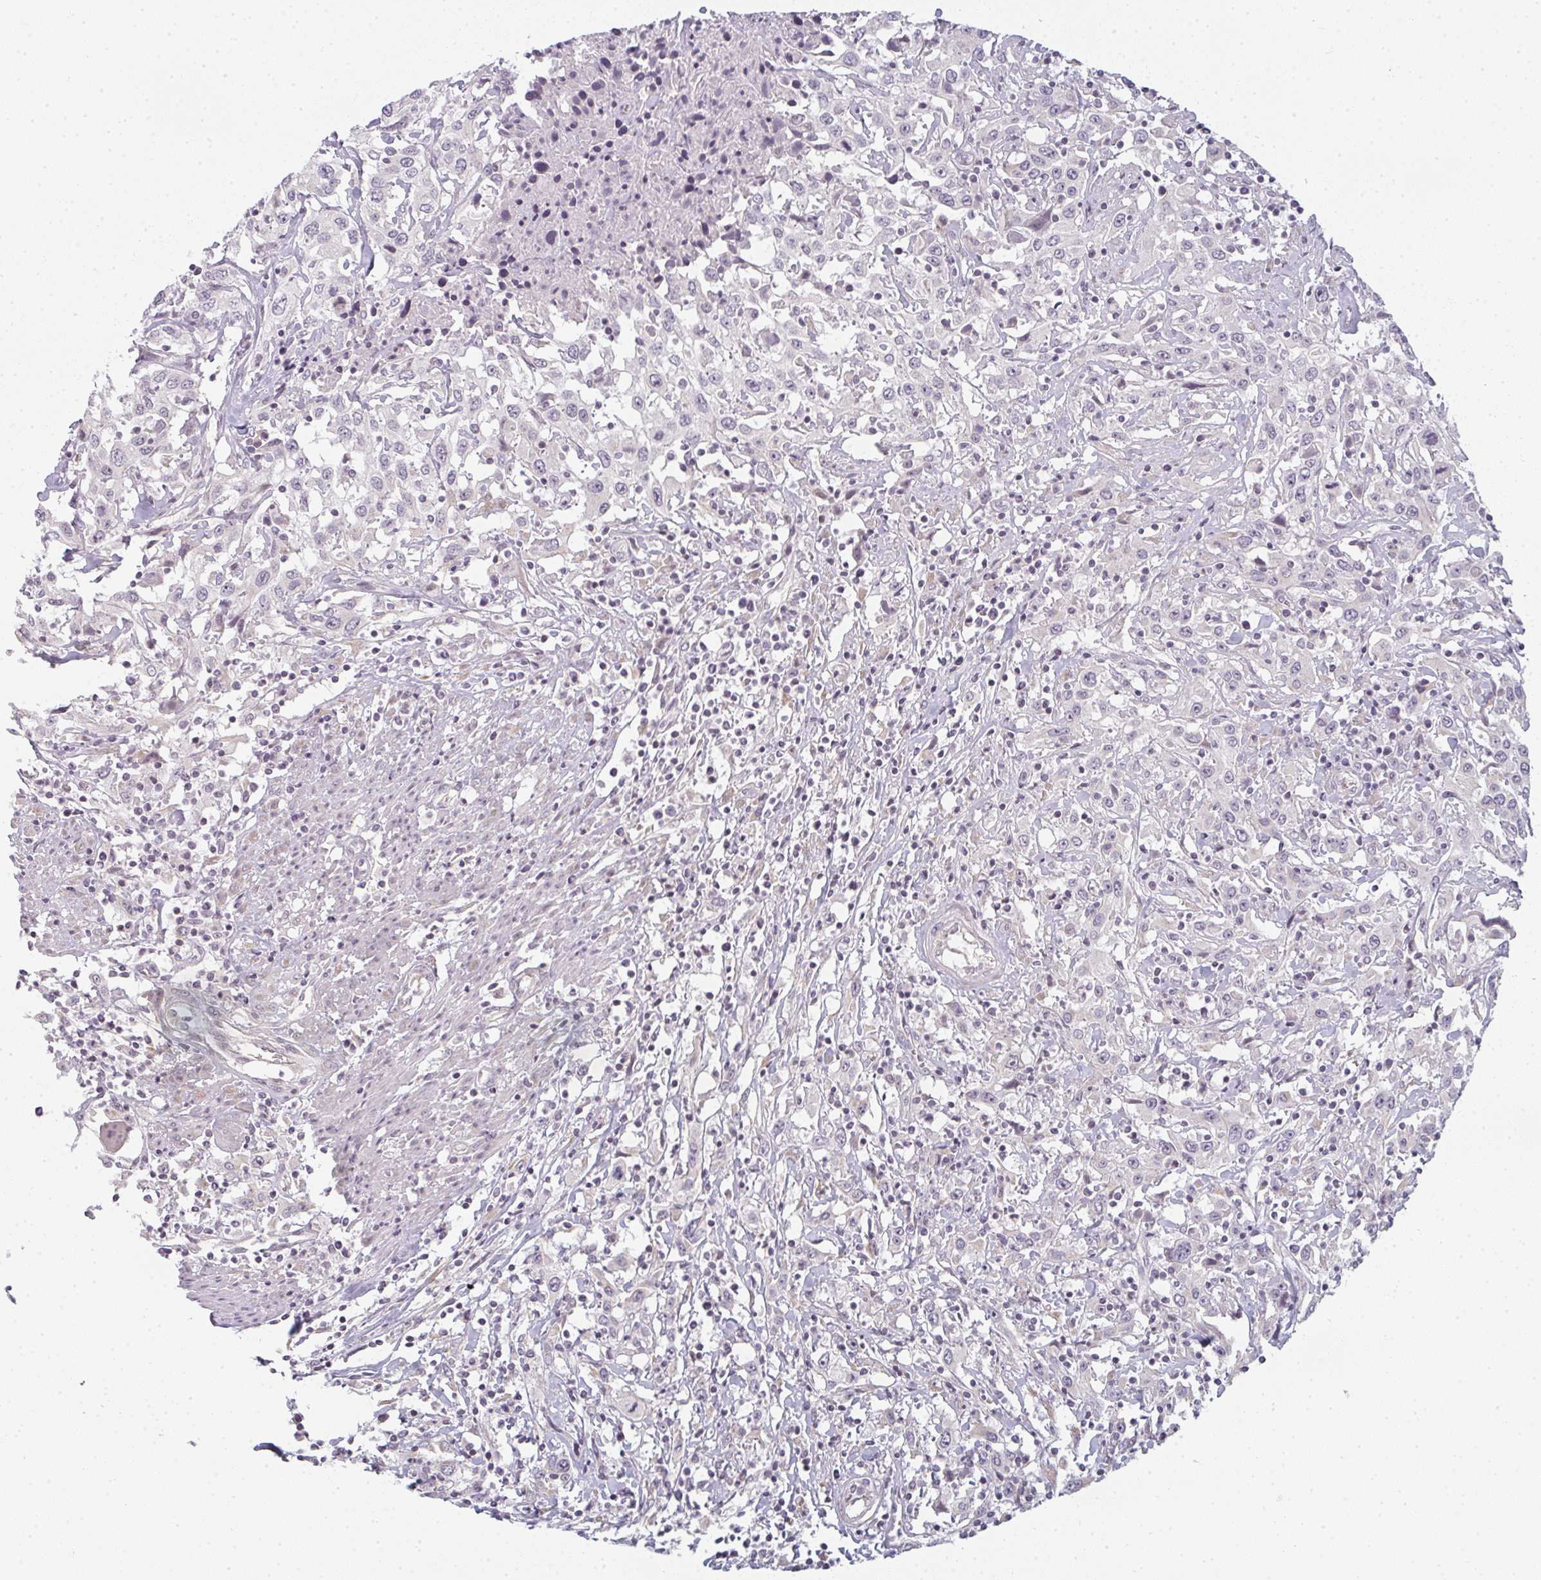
{"staining": {"intensity": "negative", "quantity": "none", "location": "none"}, "tissue": "urothelial cancer", "cell_type": "Tumor cells", "image_type": "cancer", "snomed": [{"axis": "morphology", "description": "Urothelial carcinoma, High grade"}, {"axis": "topography", "description": "Urinary bladder"}], "caption": "The immunohistochemistry (IHC) histopathology image has no significant staining in tumor cells of high-grade urothelial carcinoma tissue.", "gene": "RBBP6", "patient": {"sex": "male", "age": 61}}